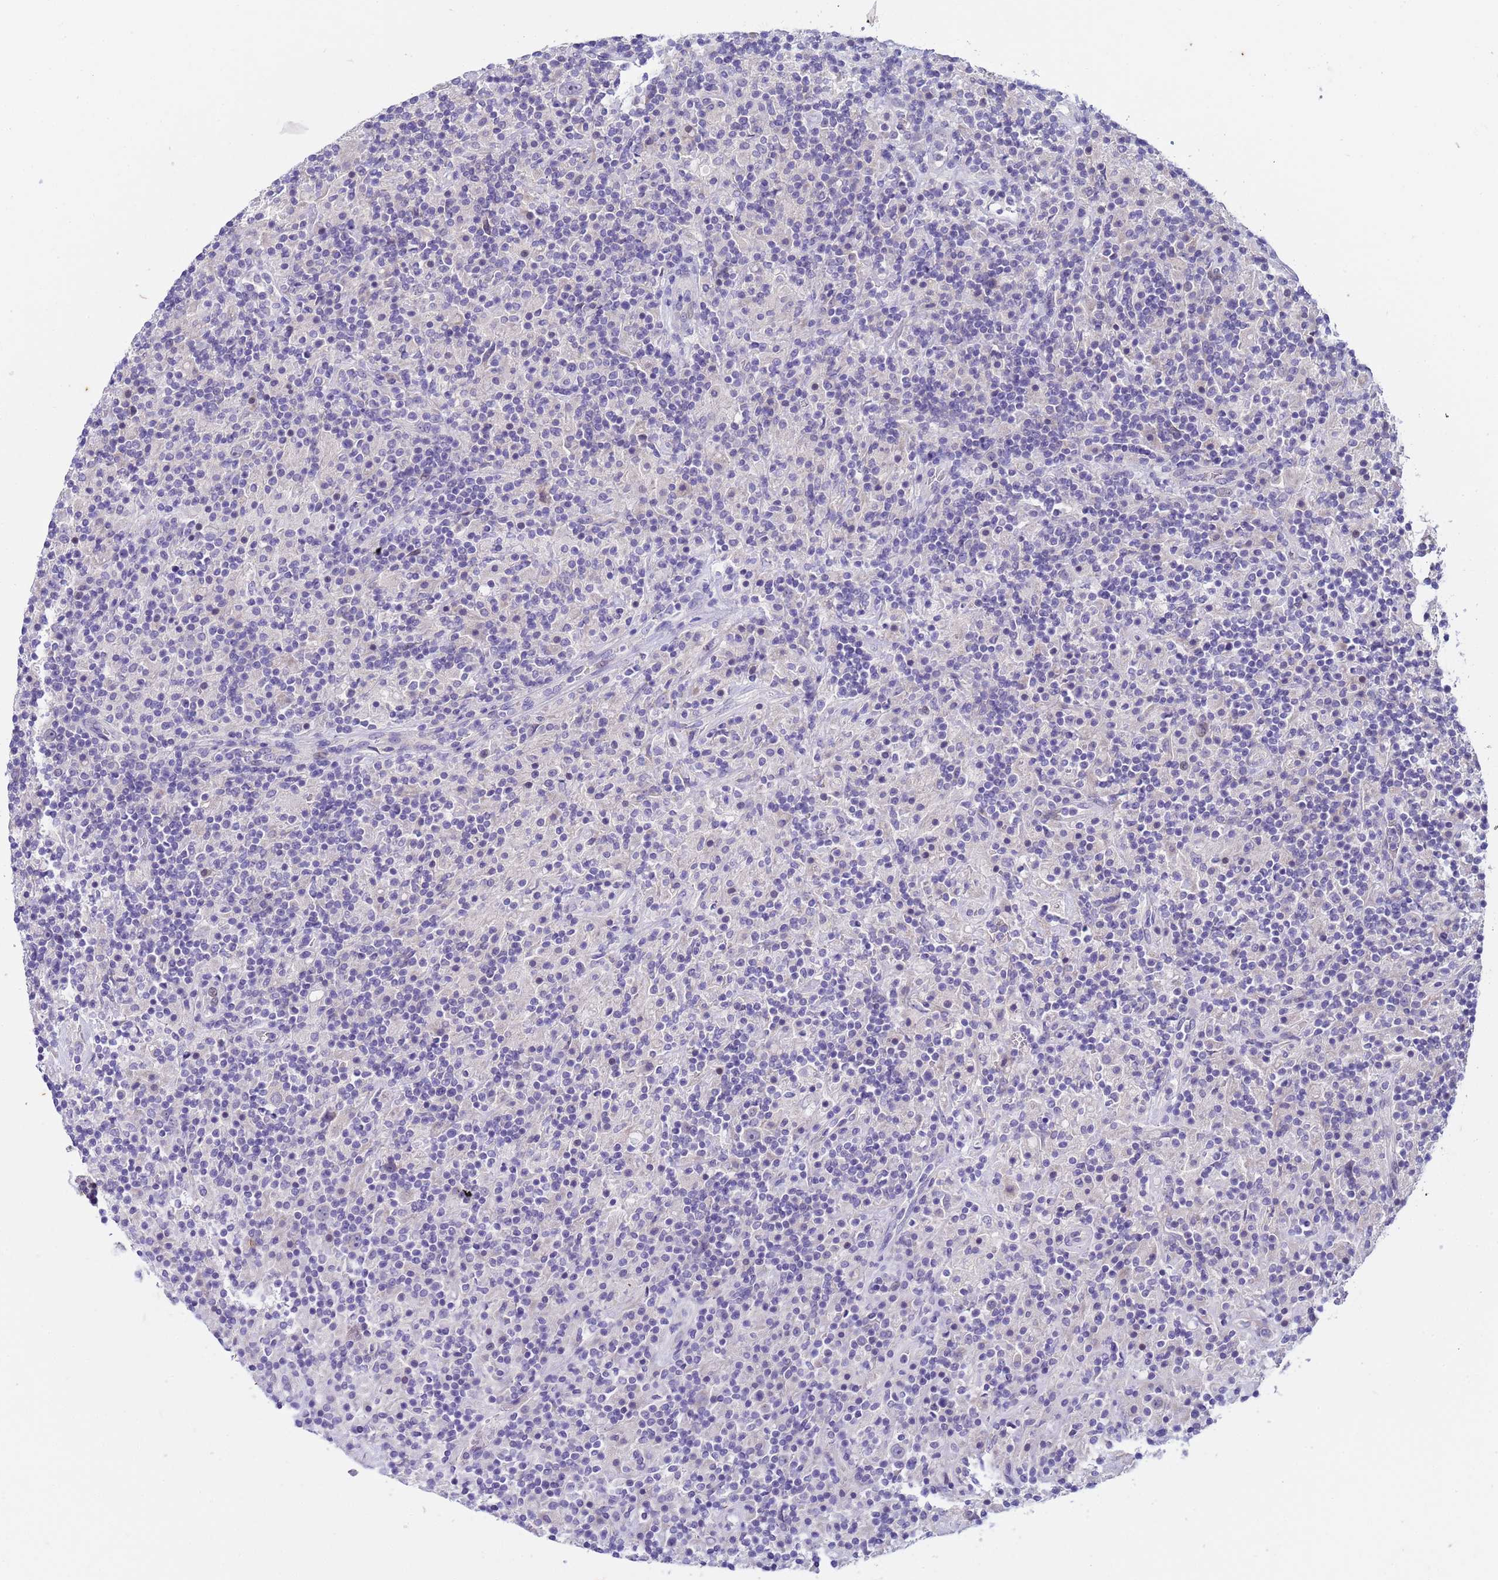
{"staining": {"intensity": "negative", "quantity": "none", "location": "none"}, "tissue": "lymphoma", "cell_type": "Tumor cells", "image_type": "cancer", "snomed": [{"axis": "morphology", "description": "Hodgkin's disease, NOS"}, {"axis": "topography", "description": "Lymph node"}], "caption": "This is an IHC image of human lymphoma. There is no staining in tumor cells.", "gene": "IGSF11", "patient": {"sex": "male", "age": 70}}